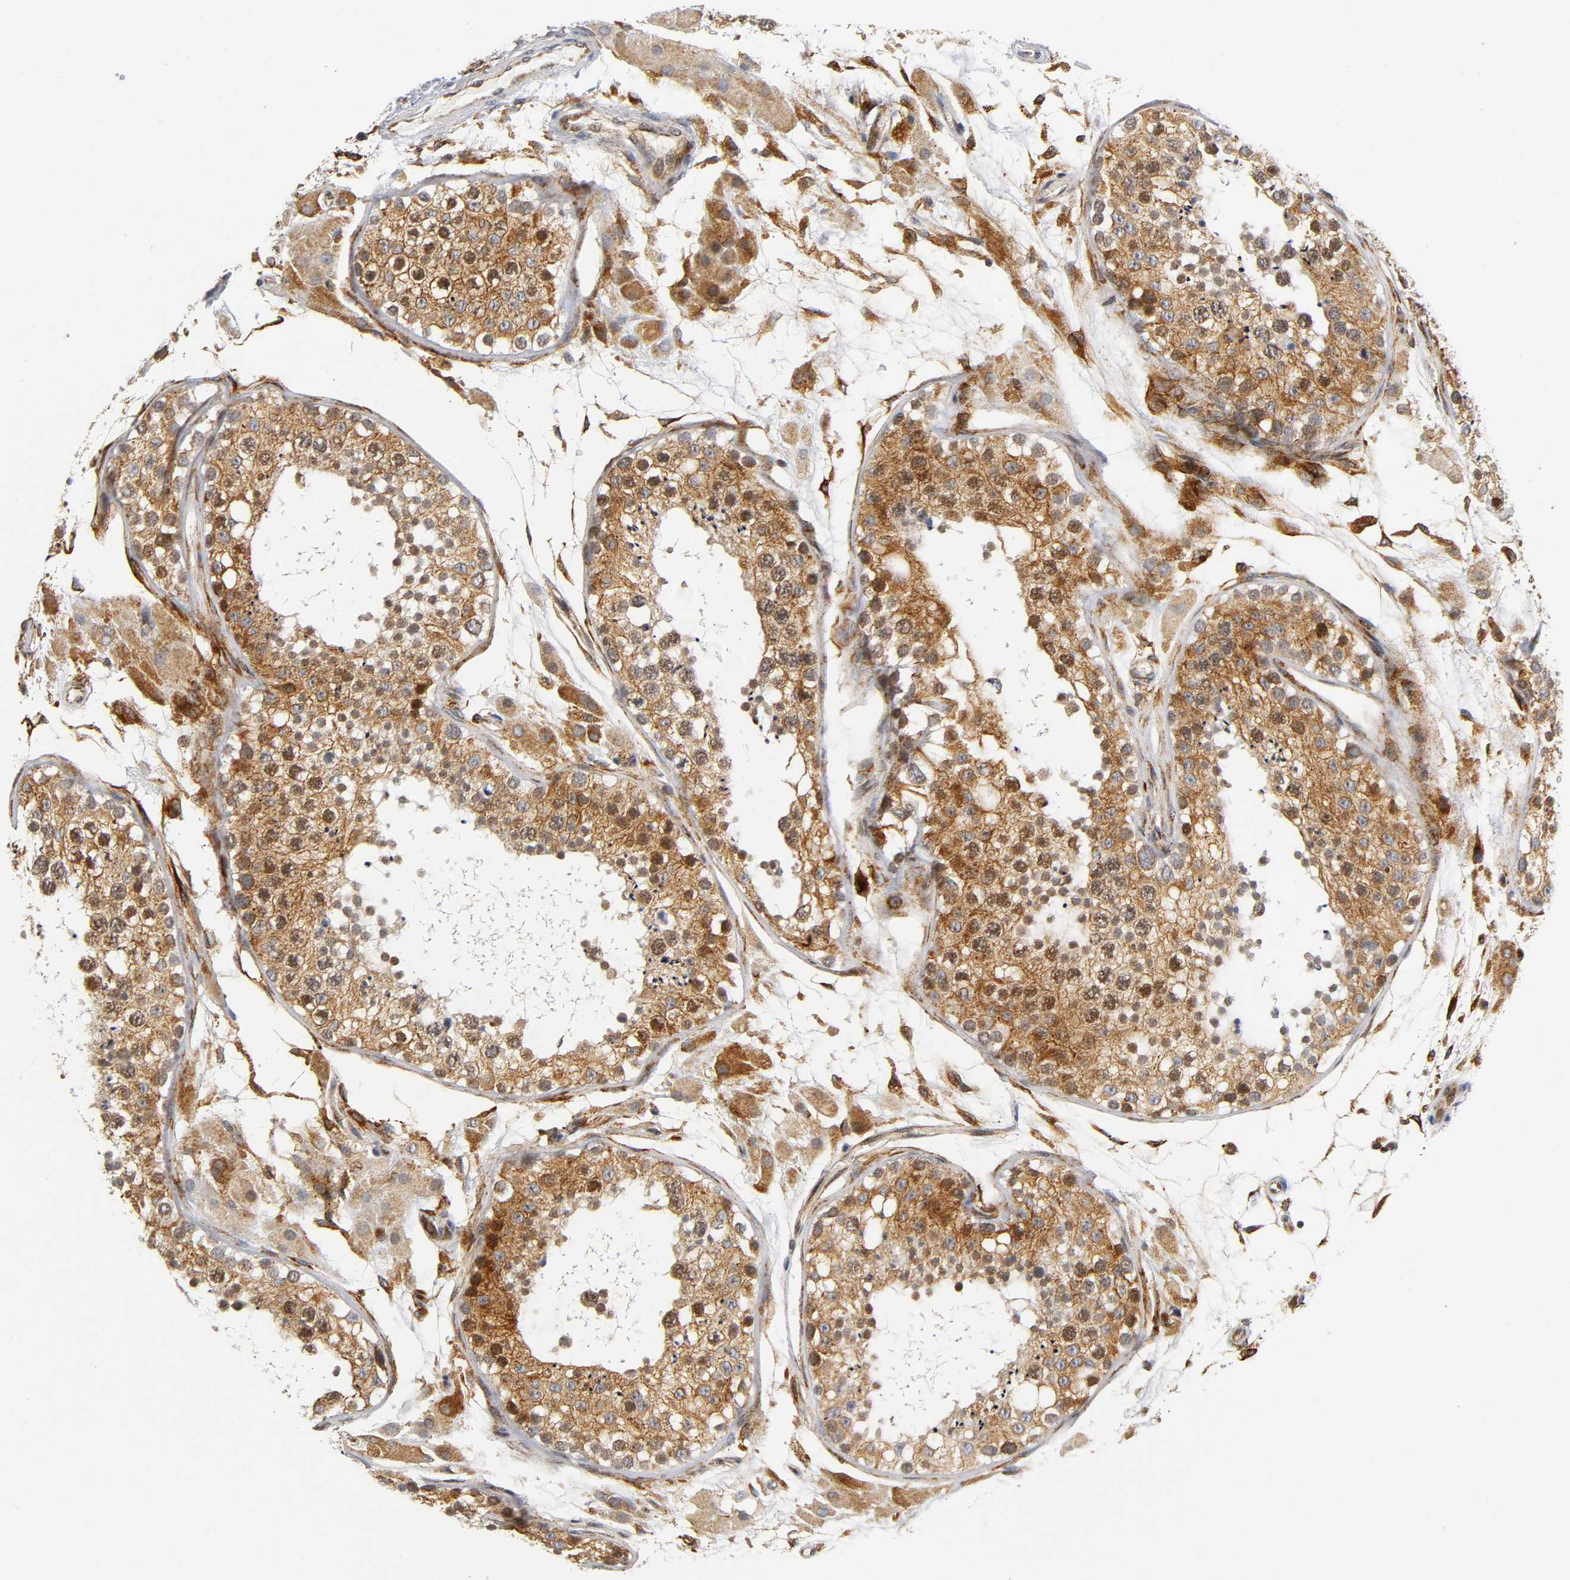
{"staining": {"intensity": "strong", "quantity": ">75%", "location": "cytoplasmic/membranous,nuclear"}, "tissue": "testis", "cell_type": "Cells in seminiferous ducts", "image_type": "normal", "snomed": [{"axis": "morphology", "description": "Normal tissue, NOS"}, {"axis": "topography", "description": "Testis"}], "caption": "Immunohistochemistry (DAB) staining of normal human testis shows strong cytoplasmic/membranous,nuclear protein positivity in approximately >75% of cells in seminiferous ducts. The protein is stained brown, and the nuclei are stained in blue (DAB (3,3'-diaminobenzidine) IHC with brightfield microscopy, high magnification).", "gene": "SOS2", "patient": {"sex": "male", "age": 26}}